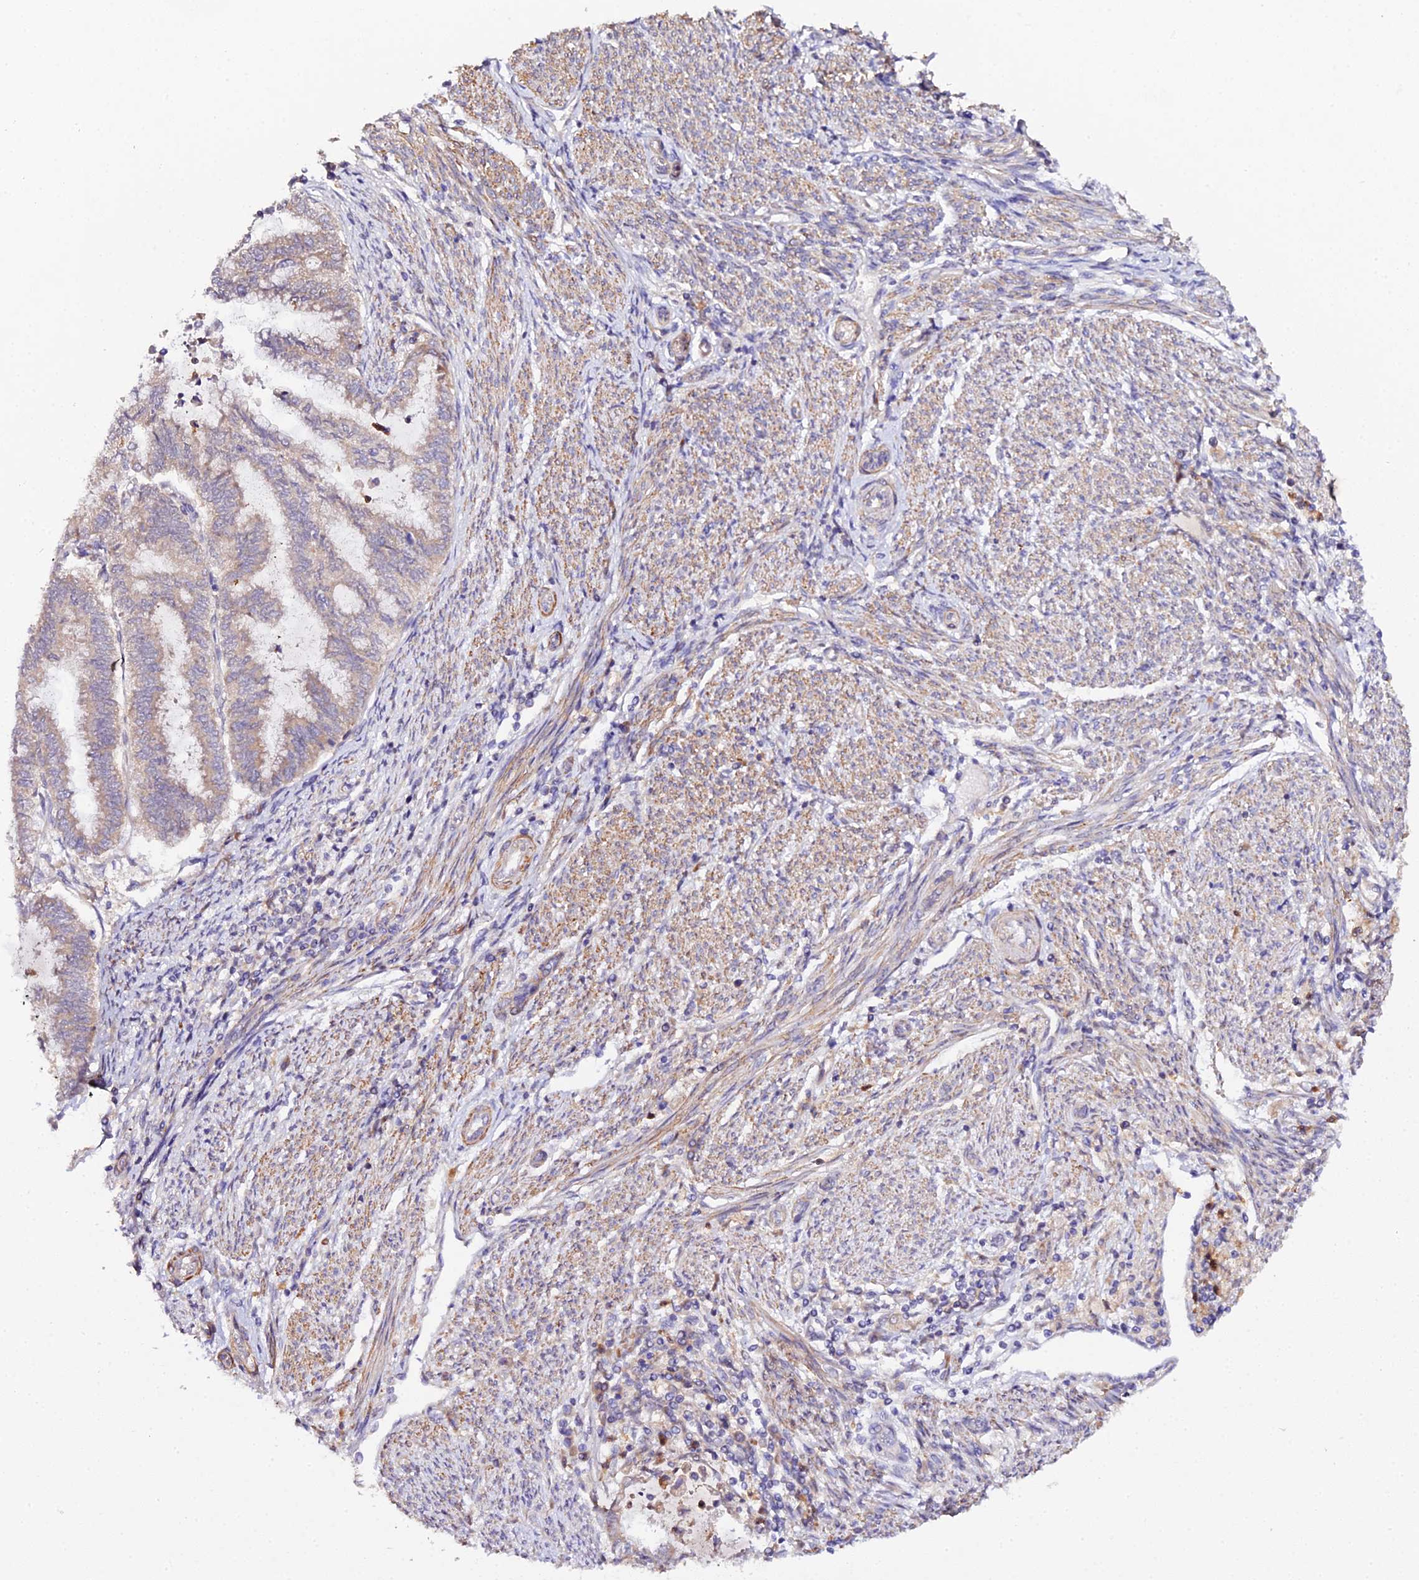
{"staining": {"intensity": "weak", "quantity": "25%-75%", "location": "cytoplasmic/membranous"}, "tissue": "endometrial cancer", "cell_type": "Tumor cells", "image_type": "cancer", "snomed": [{"axis": "morphology", "description": "Adenocarcinoma, NOS"}, {"axis": "topography", "description": "Endometrium"}], "caption": "A brown stain shows weak cytoplasmic/membranous staining of a protein in human endometrial cancer tumor cells.", "gene": "TRIM26", "patient": {"sex": "female", "age": 79}}